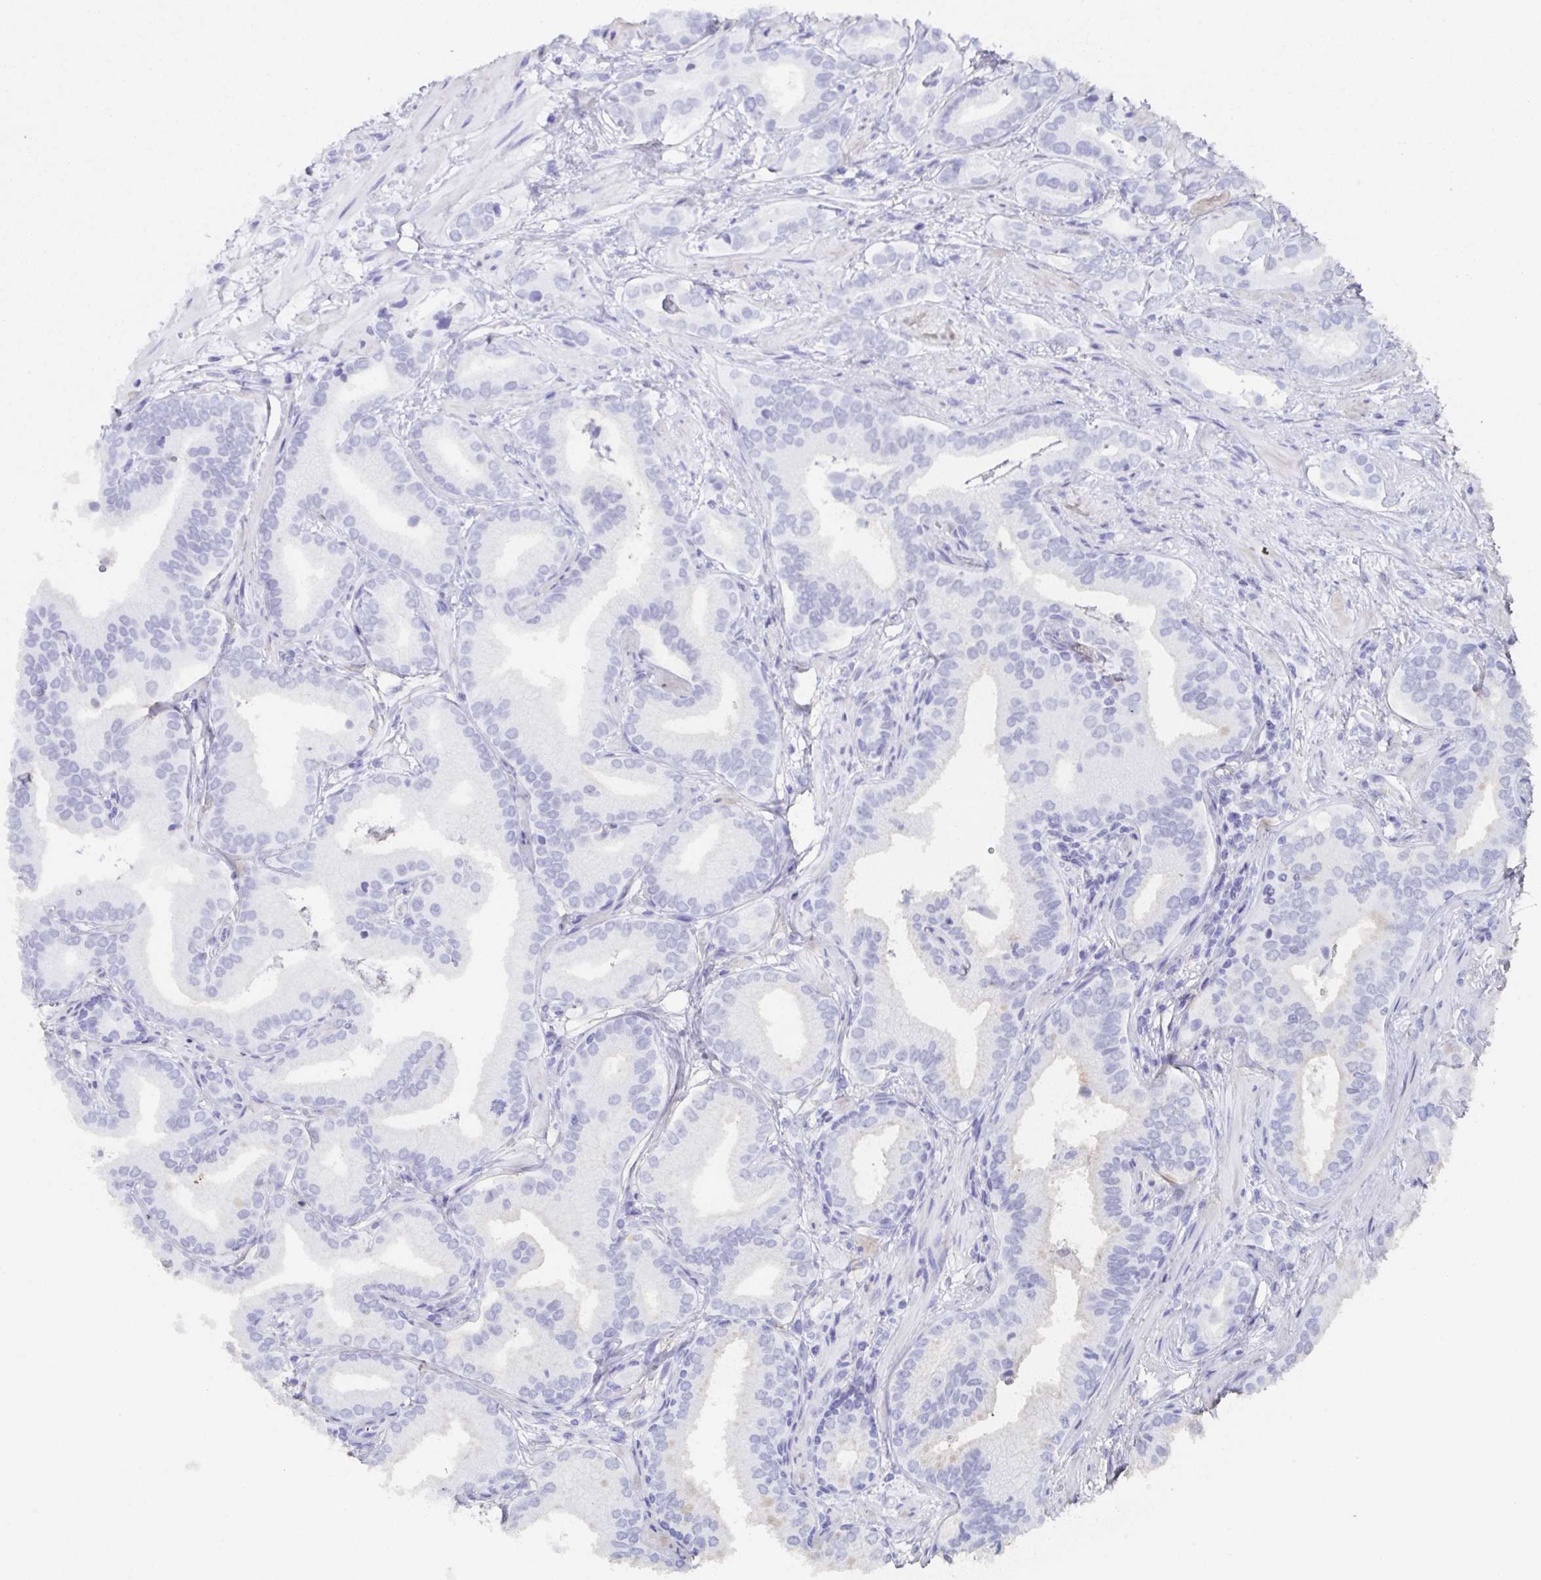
{"staining": {"intensity": "negative", "quantity": "none", "location": "none"}, "tissue": "prostate cancer", "cell_type": "Tumor cells", "image_type": "cancer", "snomed": [{"axis": "morphology", "description": "Adenocarcinoma, Low grade"}, {"axis": "topography", "description": "Prostate"}], "caption": "Prostate cancer was stained to show a protein in brown. There is no significant staining in tumor cells. (IHC, brightfield microscopy, high magnification).", "gene": "POU2F3", "patient": {"sex": "male", "age": 62}}